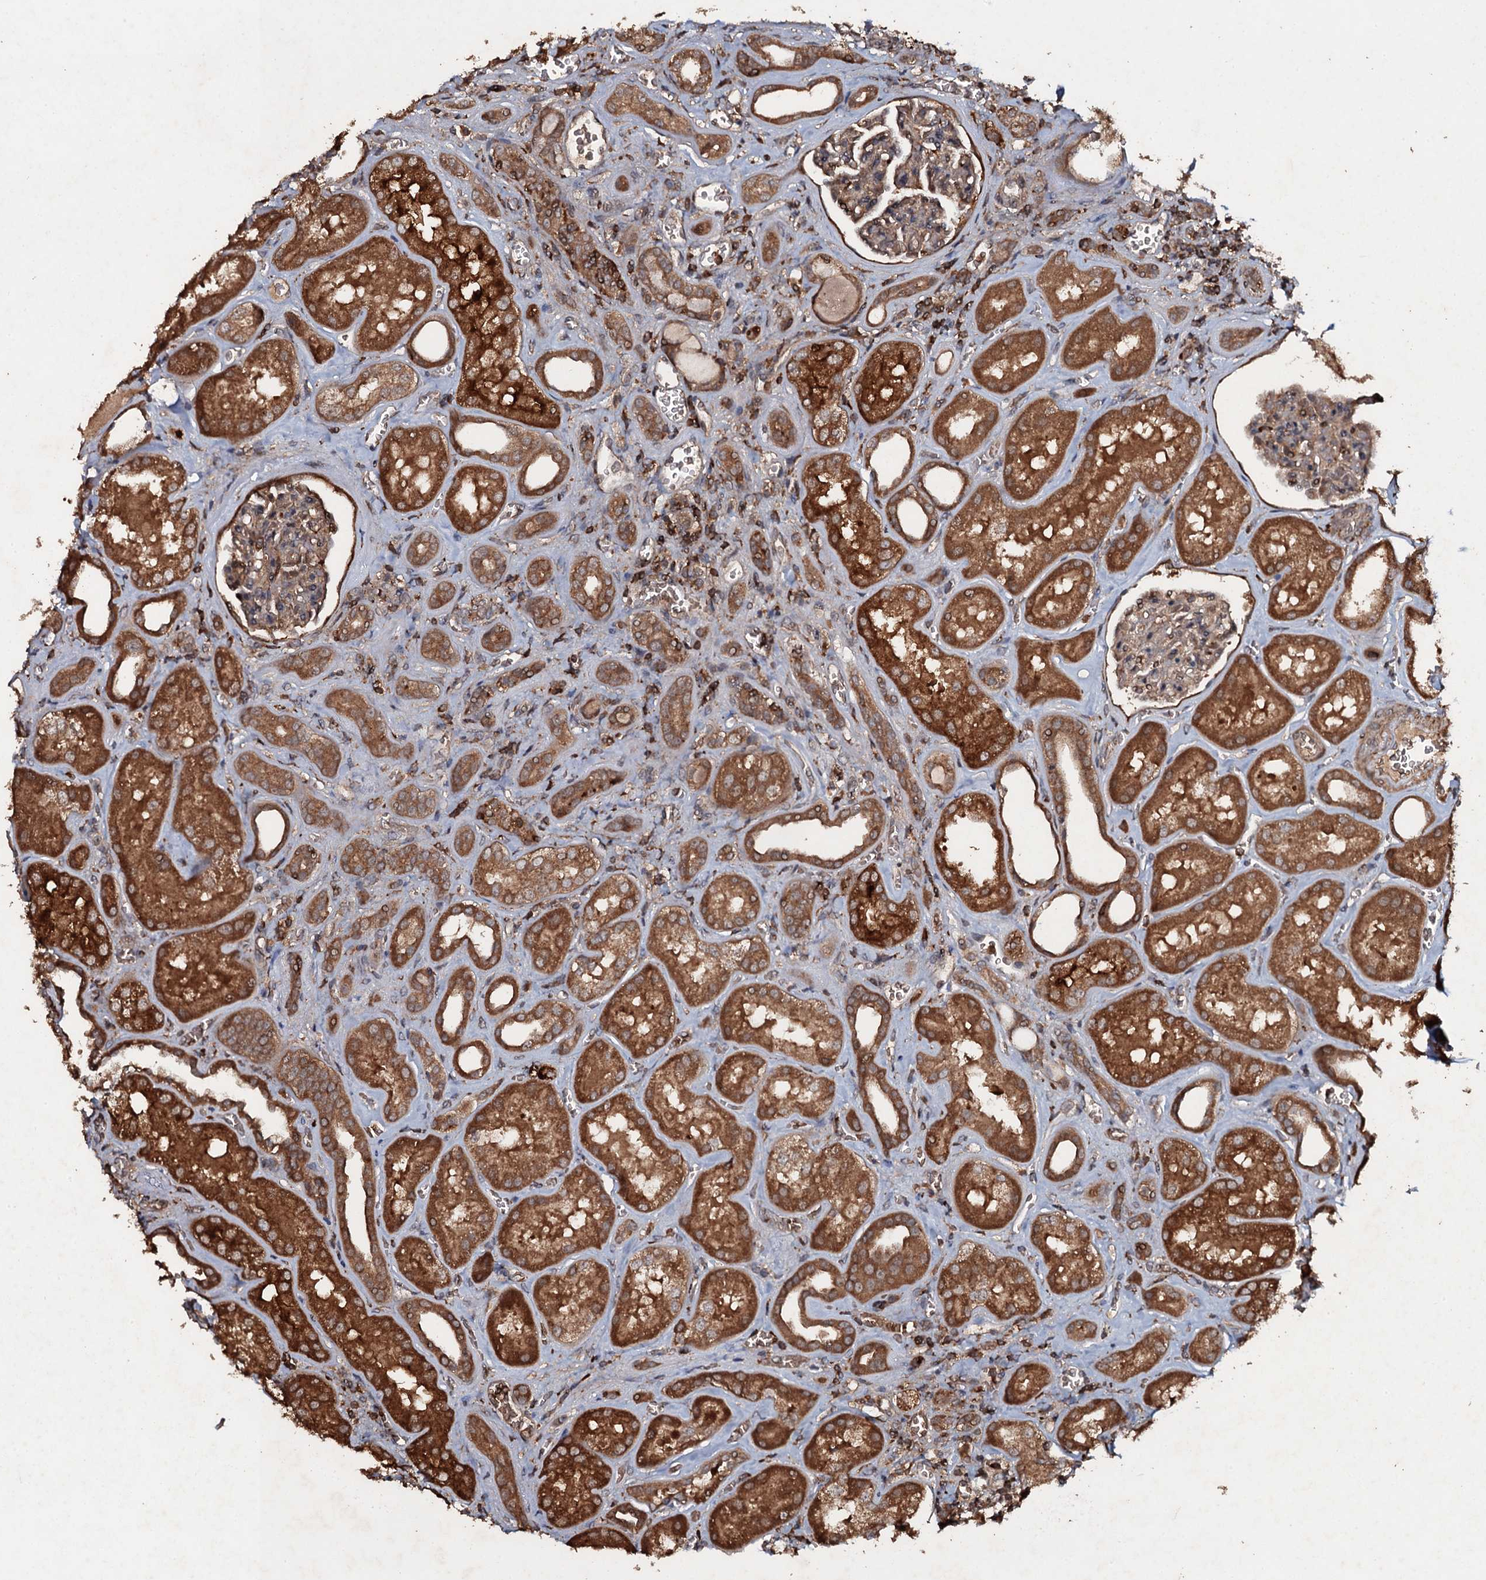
{"staining": {"intensity": "weak", "quantity": ">75%", "location": "cytoplasmic/membranous"}, "tissue": "kidney", "cell_type": "Cells in glomeruli", "image_type": "normal", "snomed": [{"axis": "morphology", "description": "Normal tissue, NOS"}, {"axis": "morphology", "description": "Adenocarcinoma, NOS"}, {"axis": "topography", "description": "Kidney"}], "caption": "This micrograph reveals immunohistochemistry (IHC) staining of normal human kidney, with low weak cytoplasmic/membranous positivity in about >75% of cells in glomeruli.", "gene": "ADGRG3", "patient": {"sex": "female", "age": 68}}